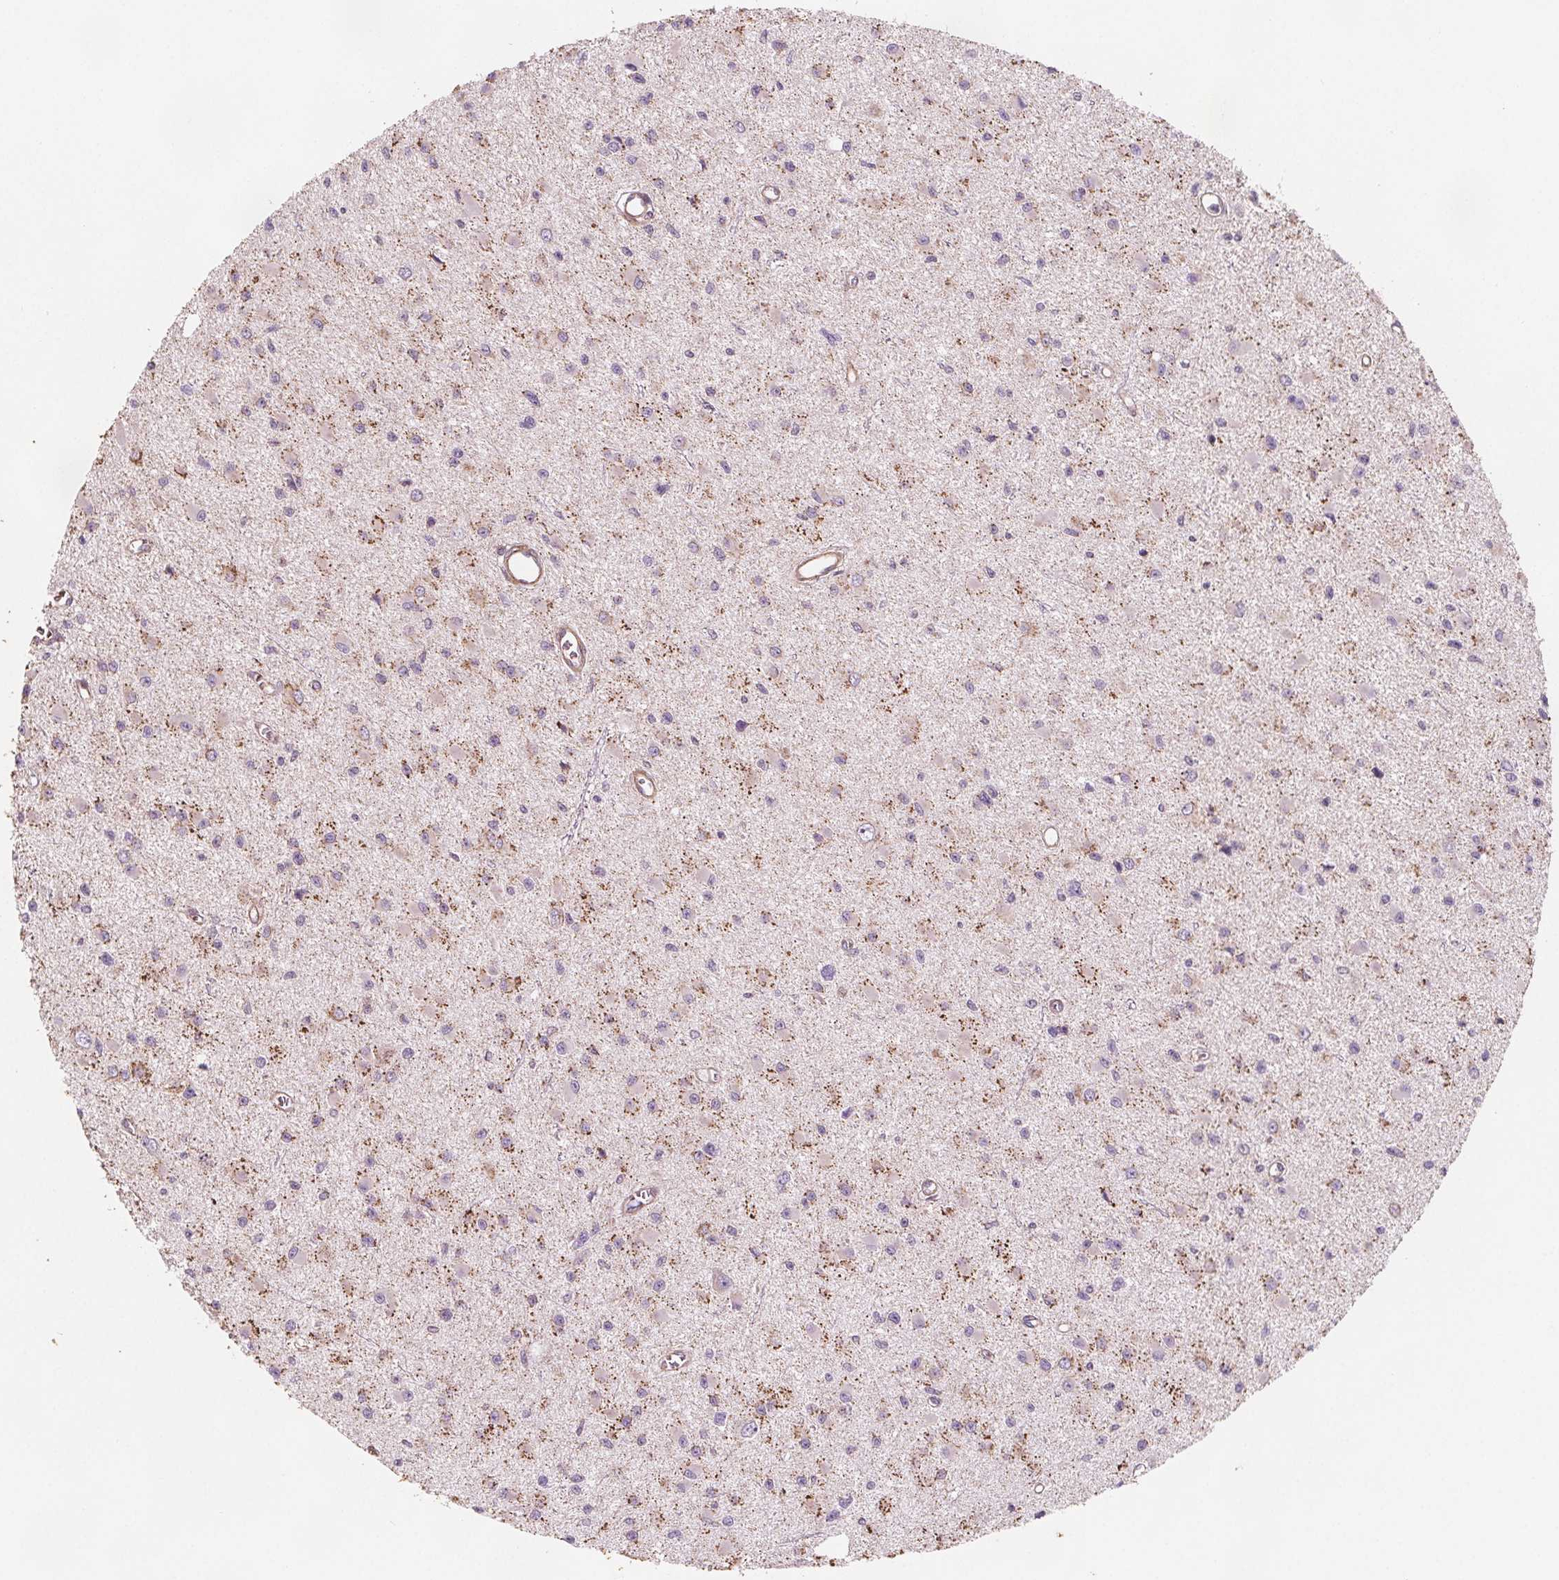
{"staining": {"intensity": "negative", "quantity": "none", "location": "none"}, "tissue": "glioma", "cell_type": "Tumor cells", "image_type": "cancer", "snomed": [{"axis": "morphology", "description": "Glioma, malignant, High grade"}, {"axis": "topography", "description": "Brain"}], "caption": "High power microscopy photomicrograph of an immunohistochemistry (IHC) photomicrograph of malignant high-grade glioma, revealing no significant staining in tumor cells.", "gene": "ADAM33", "patient": {"sex": "male", "age": 54}}